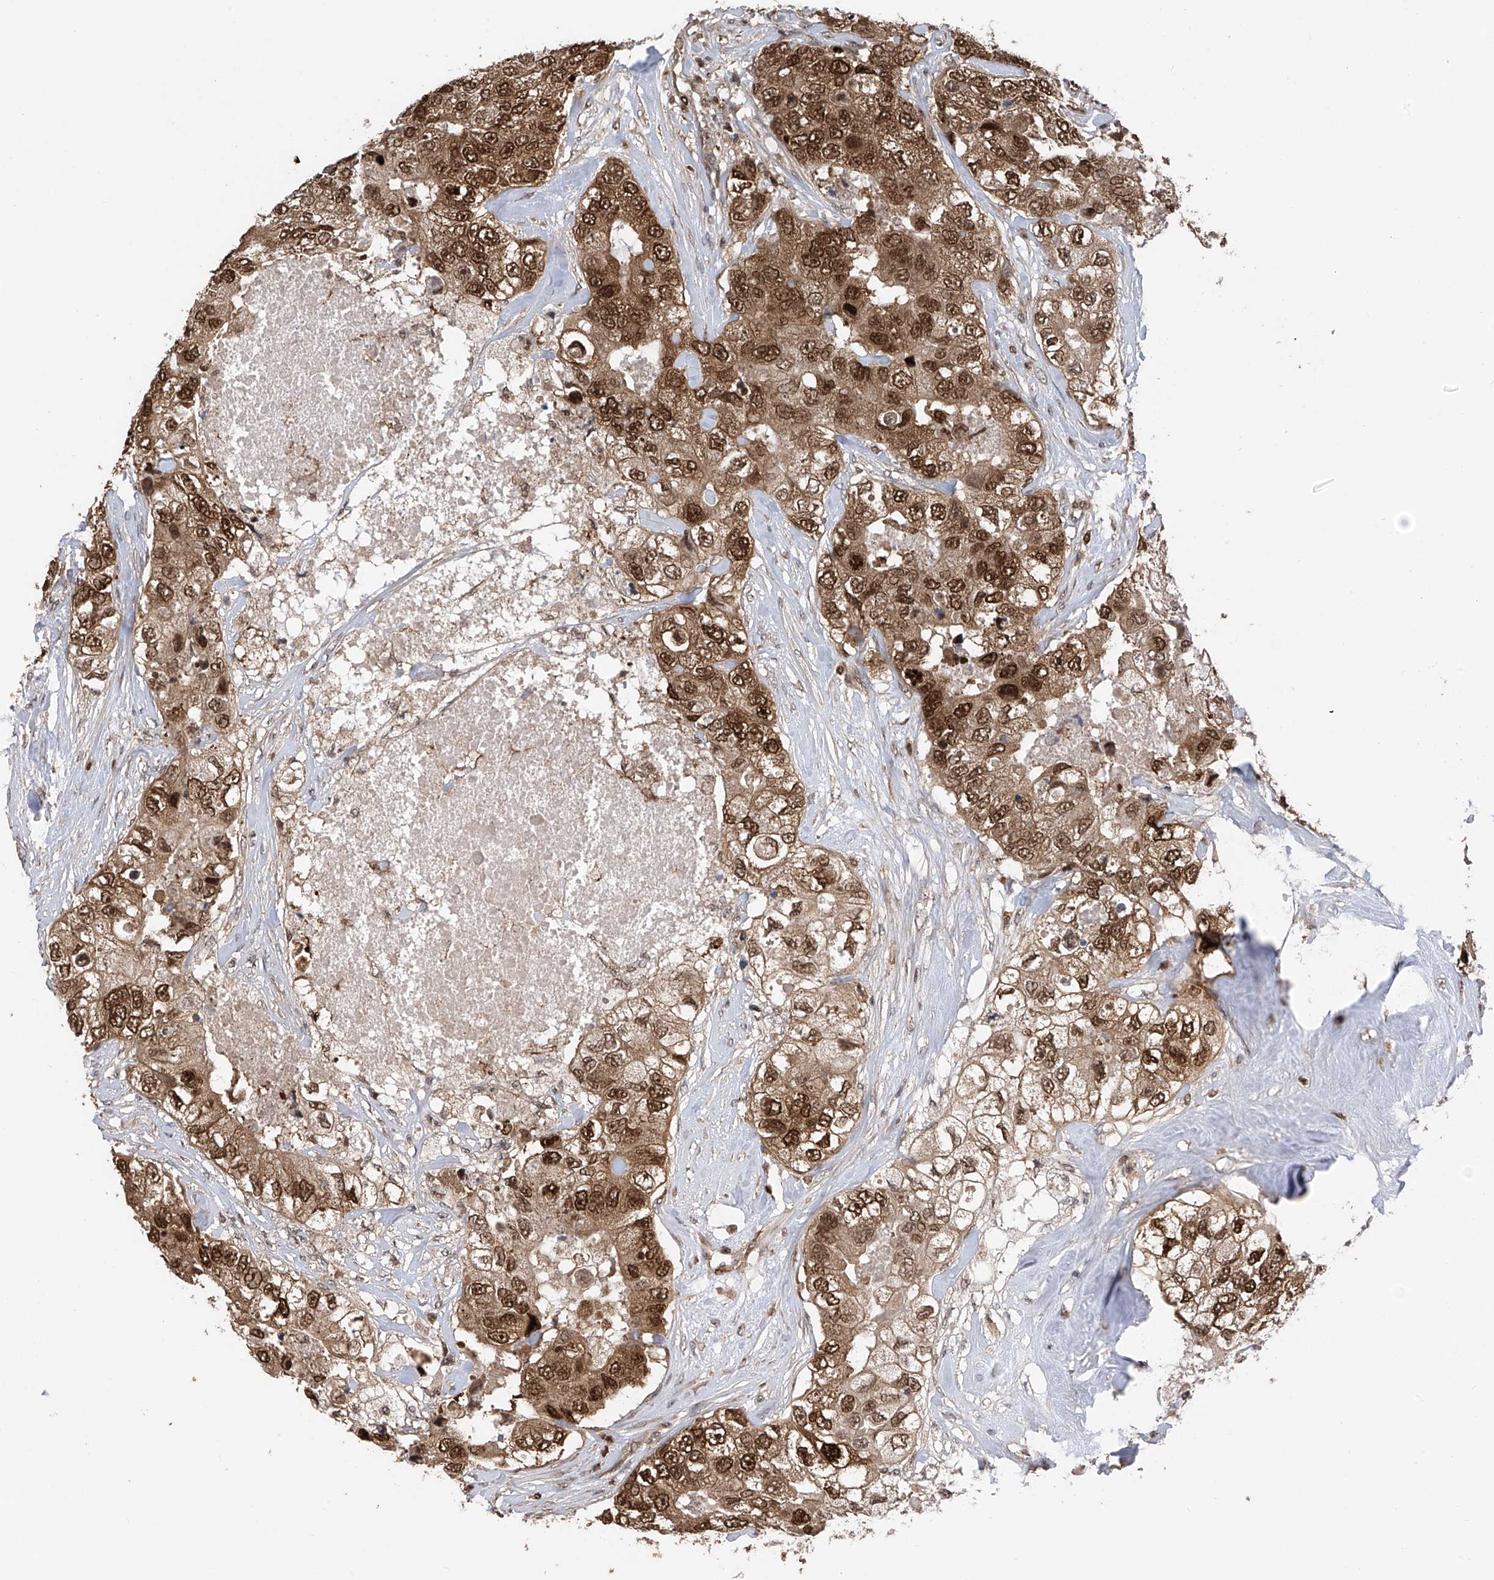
{"staining": {"intensity": "strong", "quantity": ">75%", "location": "cytoplasmic/membranous,nuclear"}, "tissue": "breast cancer", "cell_type": "Tumor cells", "image_type": "cancer", "snomed": [{"axis": "morphology", "description": "Duct carcinoma"}, {"axis": "topography", "description": "Breast"}], "caption": "The image demonstrates immunohistochemical staining of breast cancer. There is strong cytoplasmic/membranous and nuclear positivity is appreciated in about >75% of tumor cells. (brown staining indicates protein expression, while blue staining denotes nuclei).", "gene": "DNAJC9", "patient": {"sex": "female", "age": 62}}